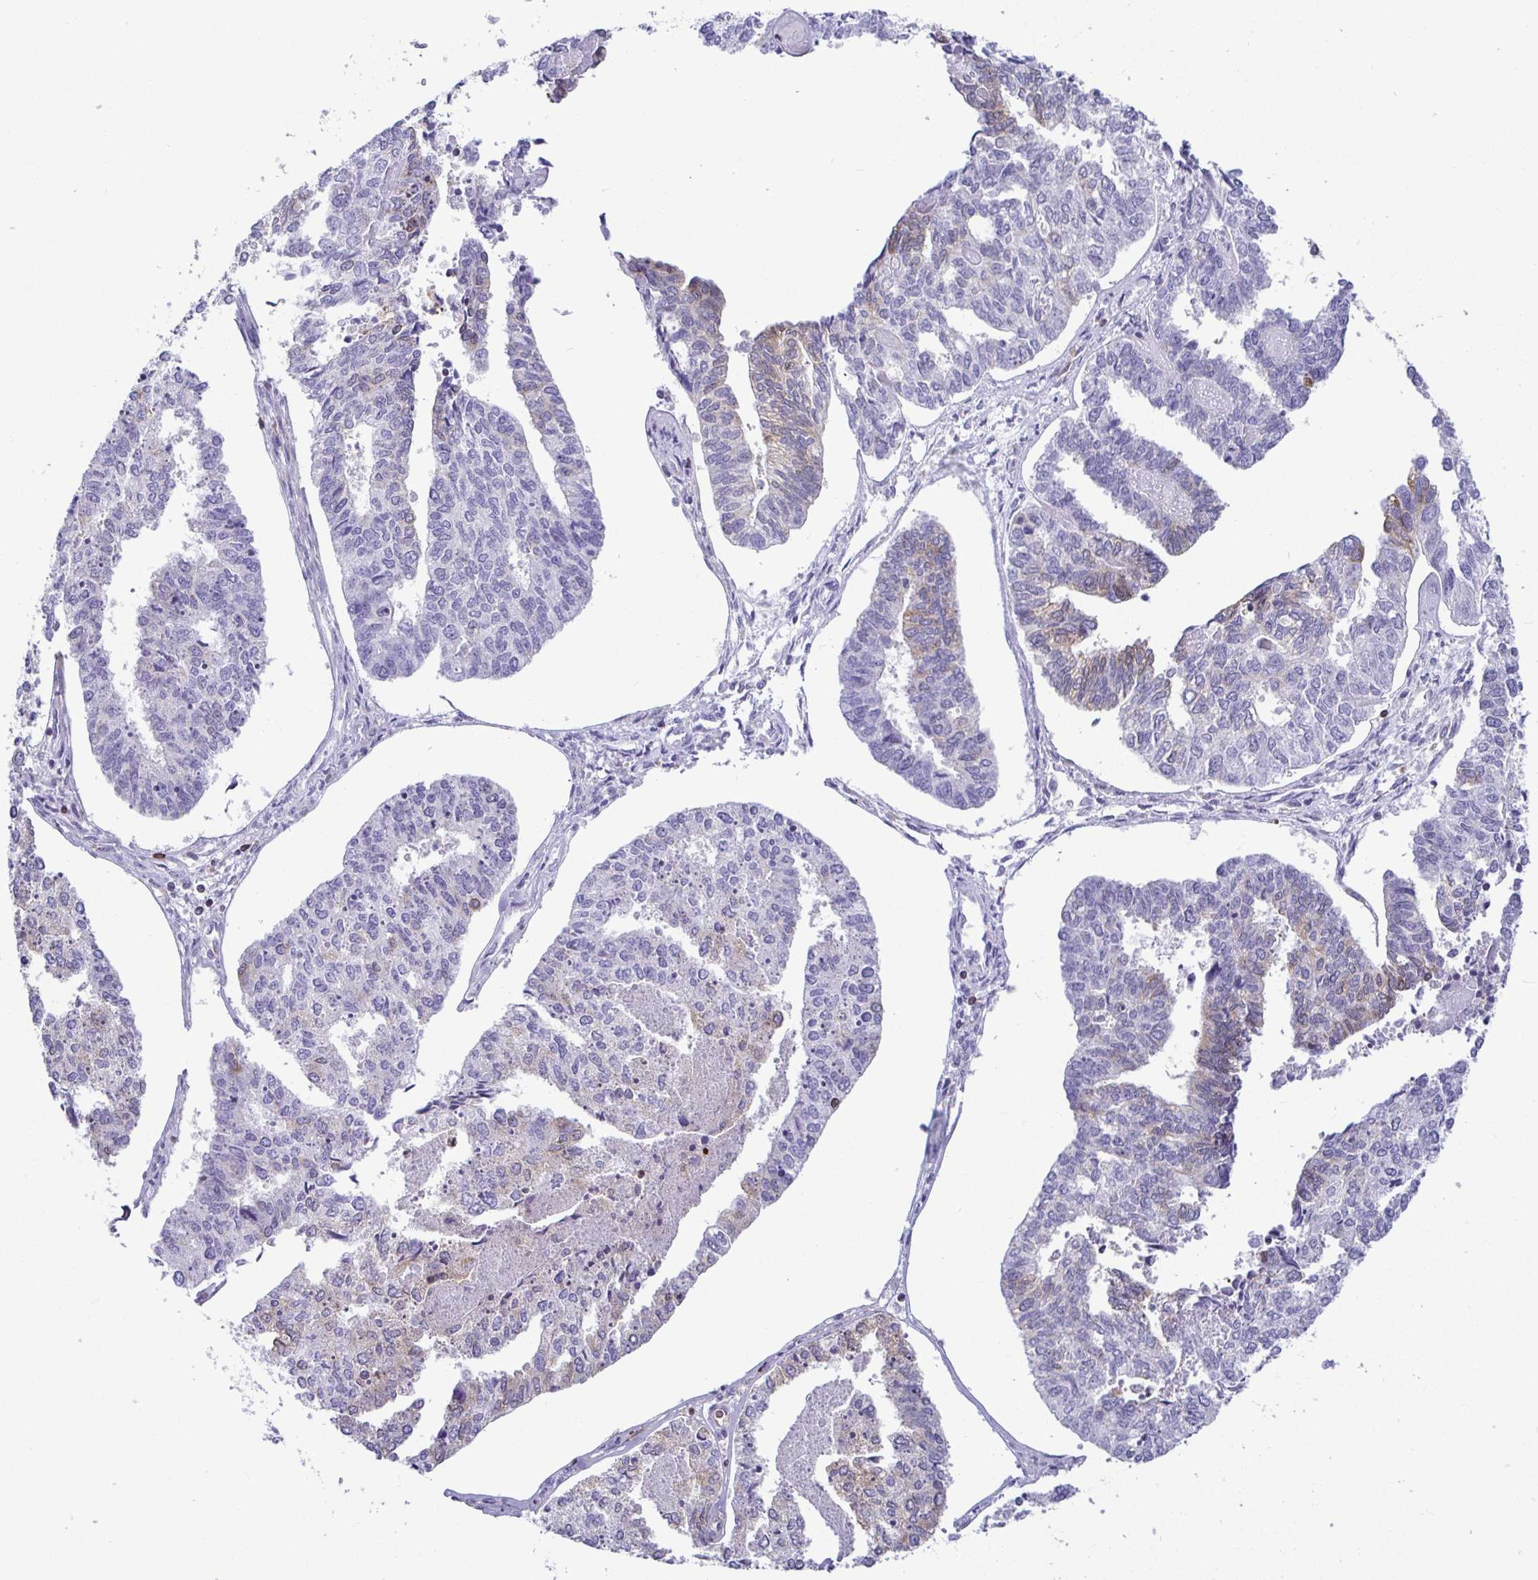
{"staining": {"intensity": "negative", "quantity": "none", "location": "none"}, "tissue": "endometrial cancer", "cell_type": "Tumor cells", "image_type": "cancer", "snomed": [{"axis": "morphology", "description": "Adenocarcinoma, NOS"}, {"axis": "topography", "description": "Endometrium"}], "caption": "Immunohistochemistry (IHC) histopathology image of neoplastic tissue: endometrial cancer (adenocarcinoma) stained with DAB displays no significant protein staining in tumor cells.", "gene": "TP53I11", "patient": {"sex": "female", "age": 73}}